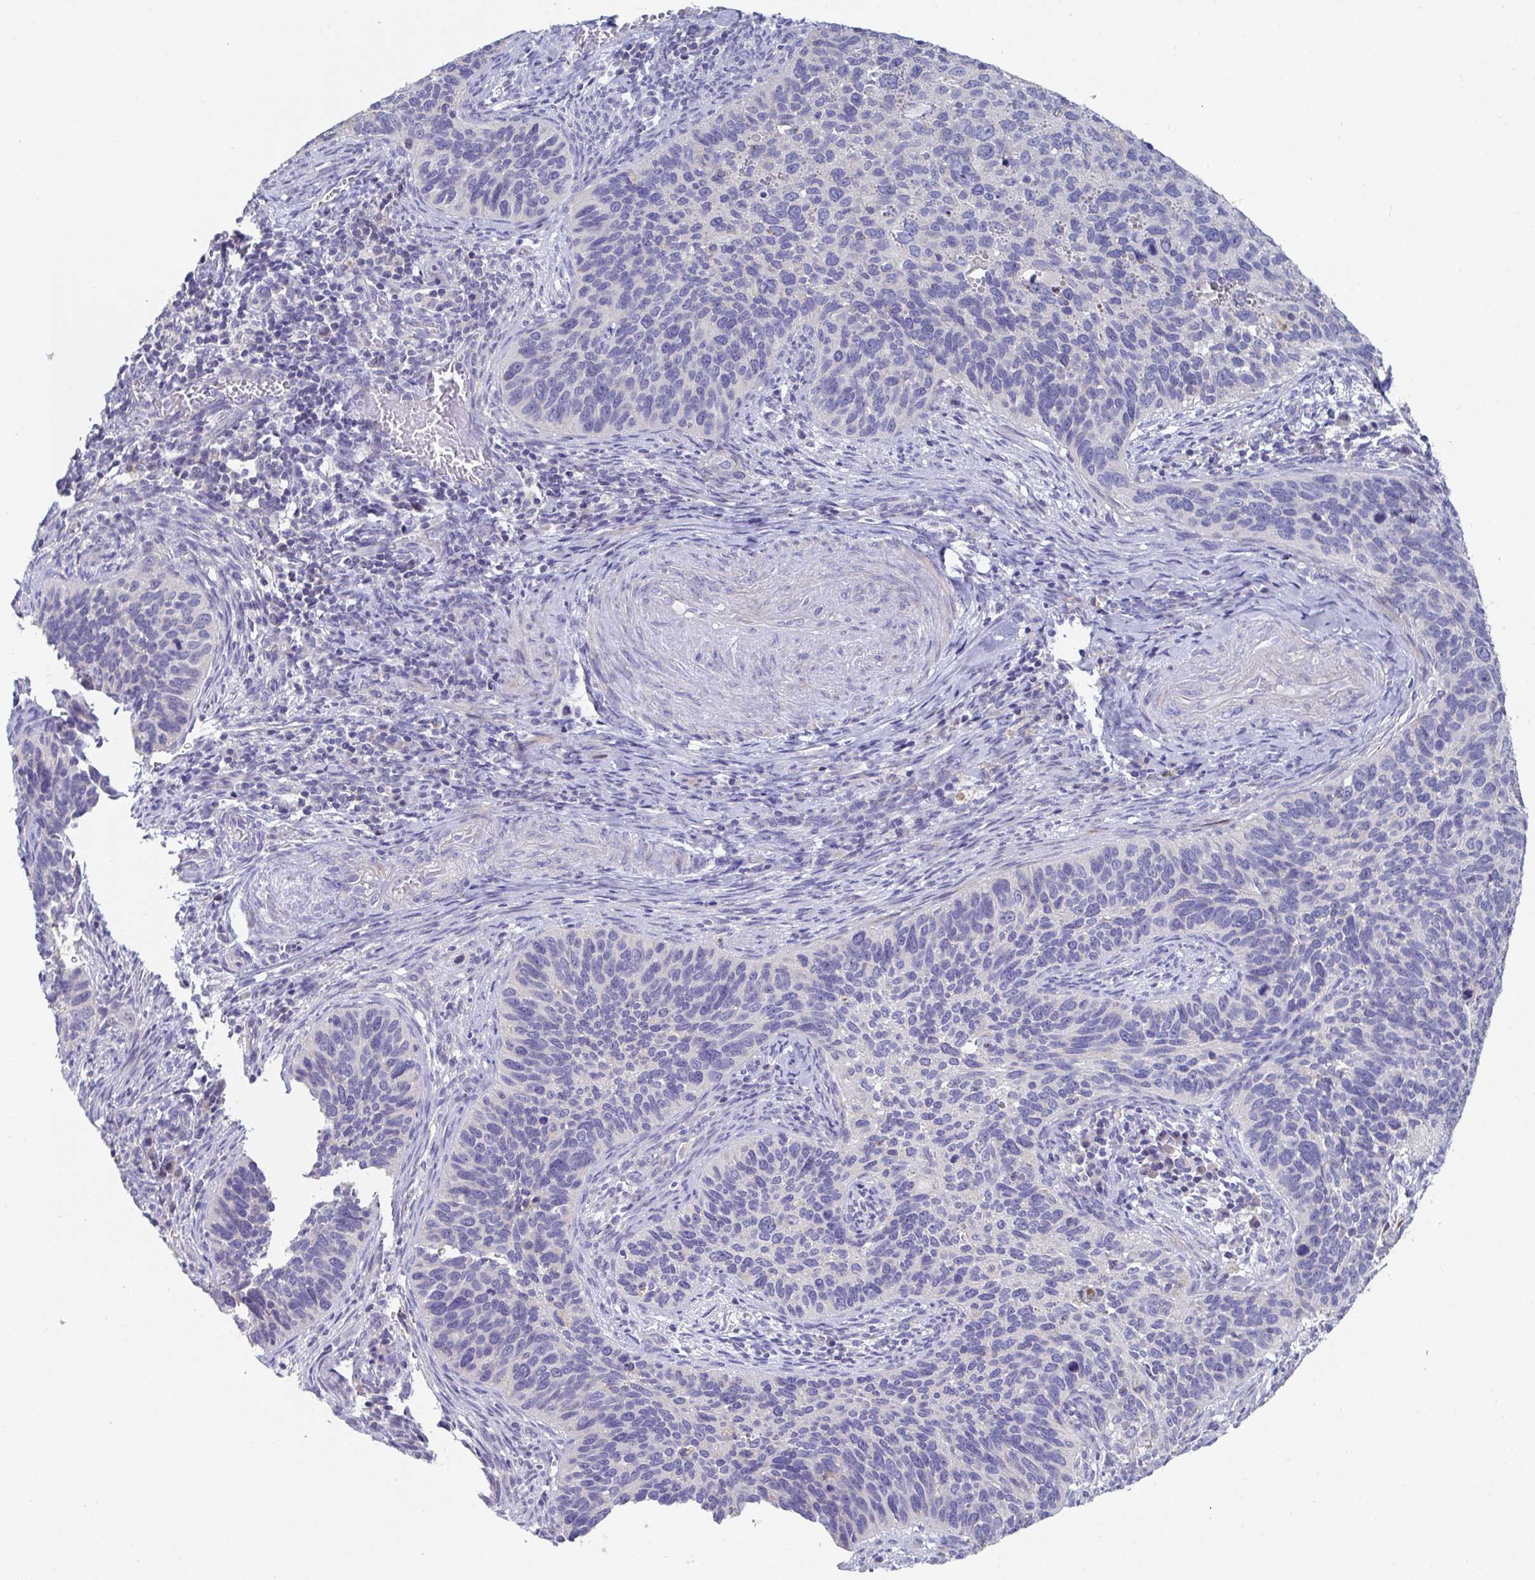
{"staining": {"intensity": "negative", "quantity": "none", "location": "none"}, "tissue": "cervical cancer", "cell_type": "Tumor cells", "image_type": "cancer", "snomed": [{"axis": "morphology", "description": "Squamous cell carcinoma, NOS"}, {"axis": "topography", "description": "Cervix"}], "caption": "Tumor cells show no significant staining in cervical cancer (squamous cell carcinoma).", "gene": "ZNF561", "patient": {"sex": "female", "age": 51}}